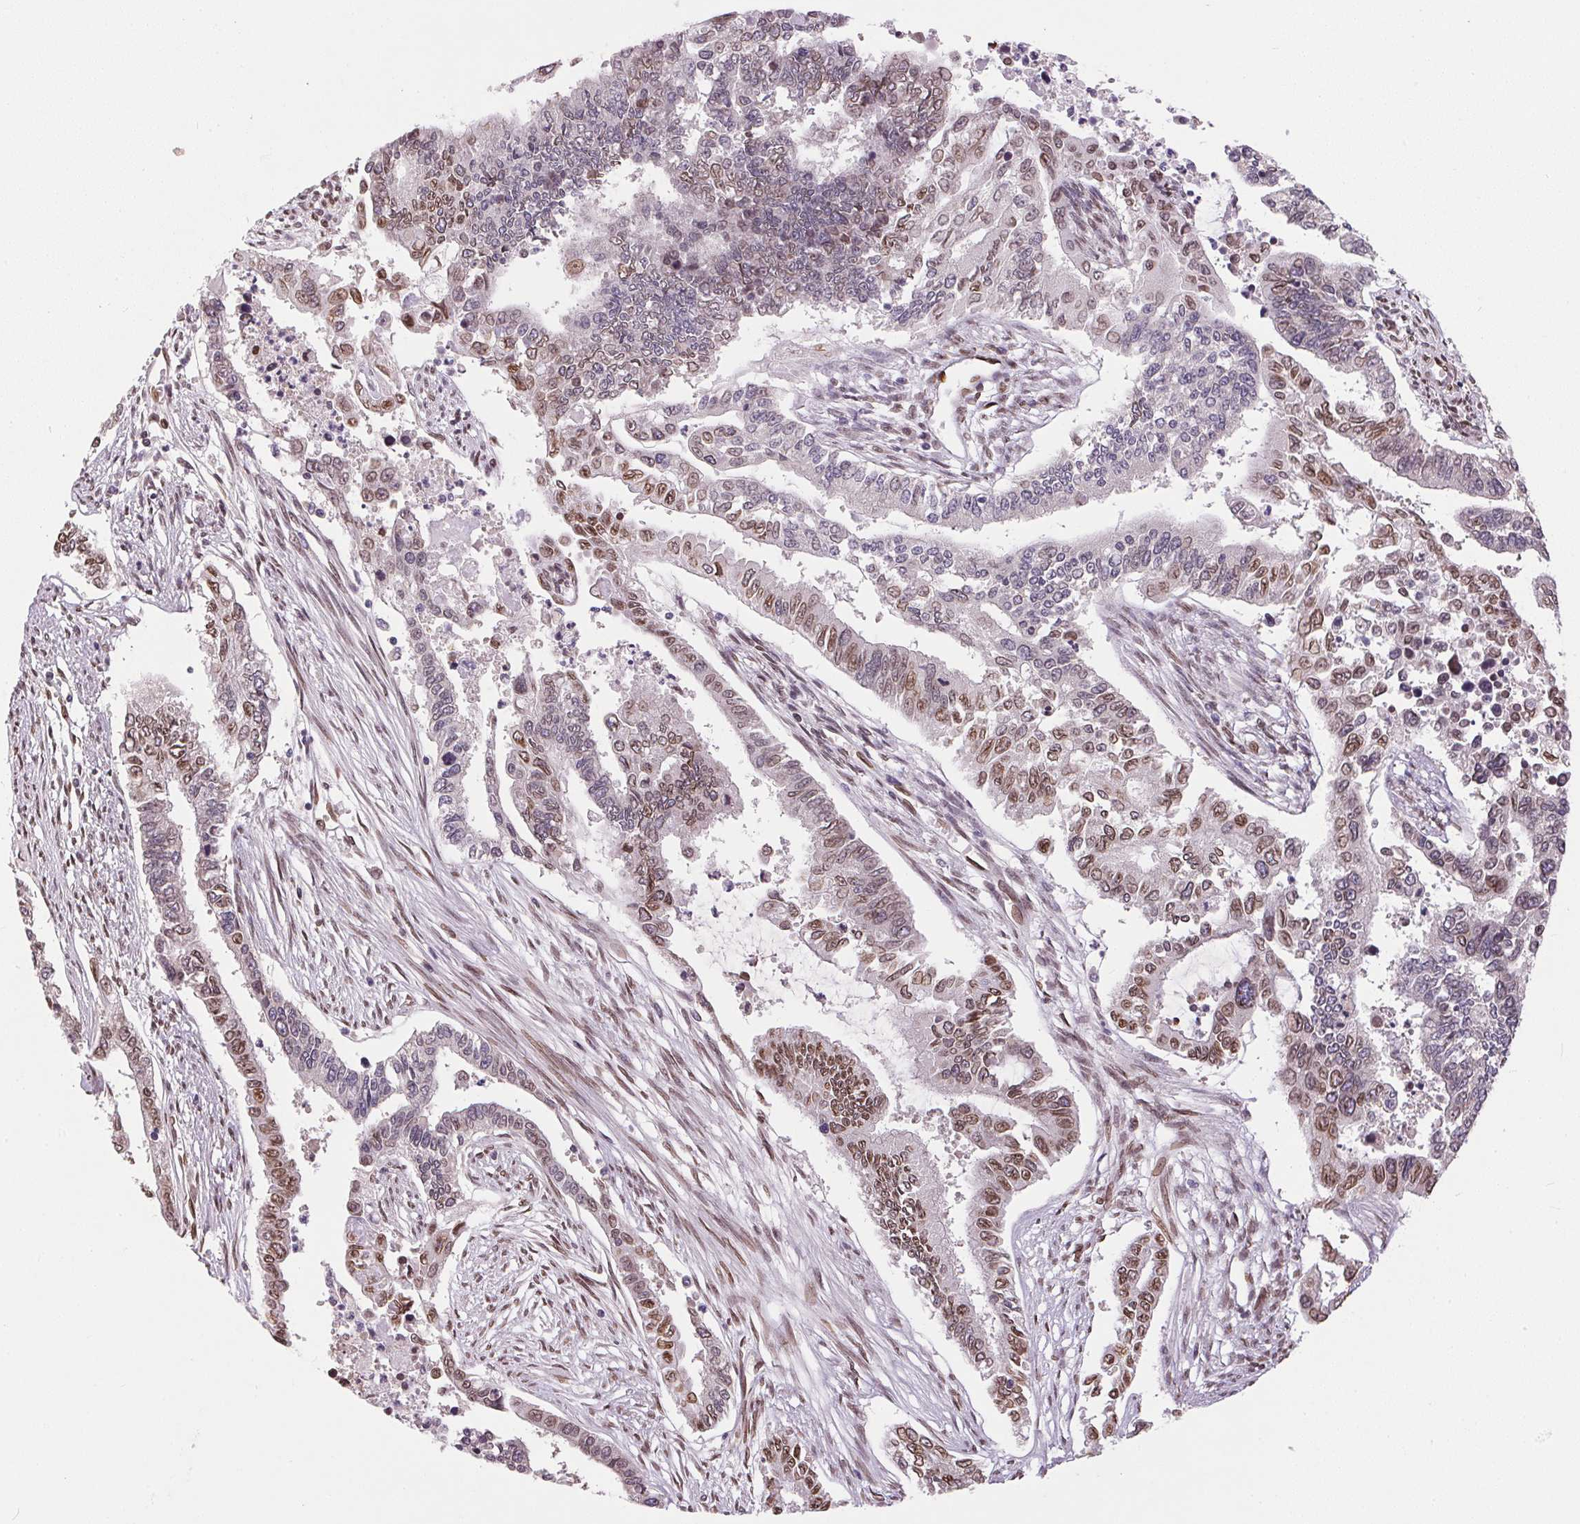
{"staining": {"intensity": "moderate", "quantity": "25%-75%", "location": "cytoplasmic/membranous,nuclear"}, "tissue": "endometrial cancer", "cell_type": "Tumor cells", "image_type": "cancer", "snomed": [{"axis": "morphology", "description": "Adenocarcinoma, NOS"}, {"axis": "topography", "description": "Uterus"}], "caption": "High-magnification brightfield microscopy of adenocarcinoma (endometrial) stained with DAB (3,3'-diaminobenzidine) (brown) and counterstained with hematoxylin (blue). tumor cells exhibit moderate cytoplasmic/membranous and nuclear positivity is identified in about25%-75% of cells.", "gene": "TMEM175", "patient": {"sex": "female", "age": 59}}